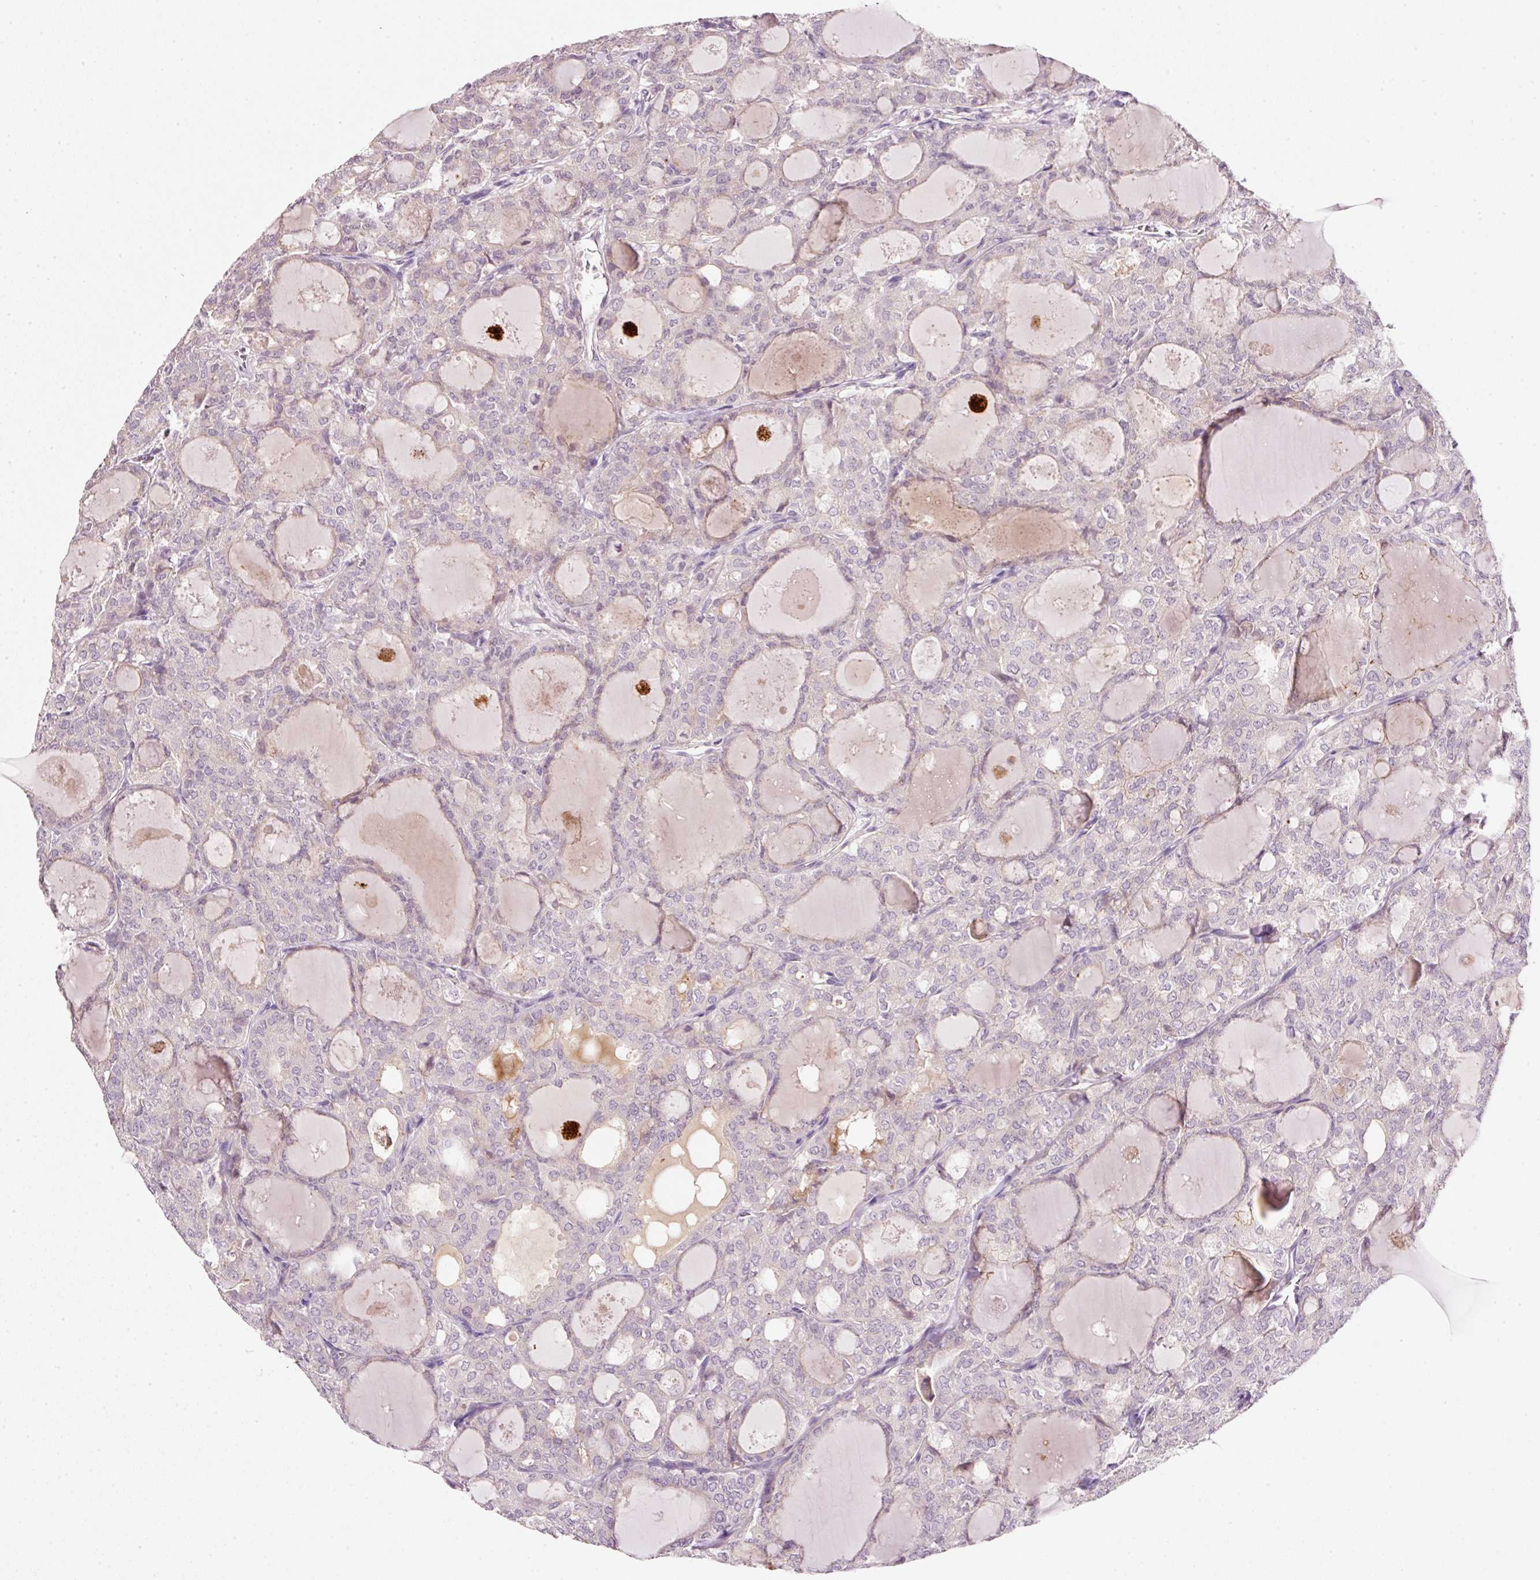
{"staining": {"intensity": "negative", "quantity": "none", "location": "none"}, "tissue": "thyroid cancer", "cell_type": "Tumor cells", "image_type": "cancer", "snomed": [{"axis": "morphology", "description": "Follicular adenoma carcinoma, NOS"}, {"axis": "topography", "description": "Thyroid gland"}], "caption": "A photomicrograph of follicular adenoma carcinoma (thyroid) stained for a protein displays no brown staining in tumor cells. (Immunohistochemistry, brightfield microscopy, high magnification).", "gene": "TIRAP", "patient": {"sex": "male", "age": 75}}